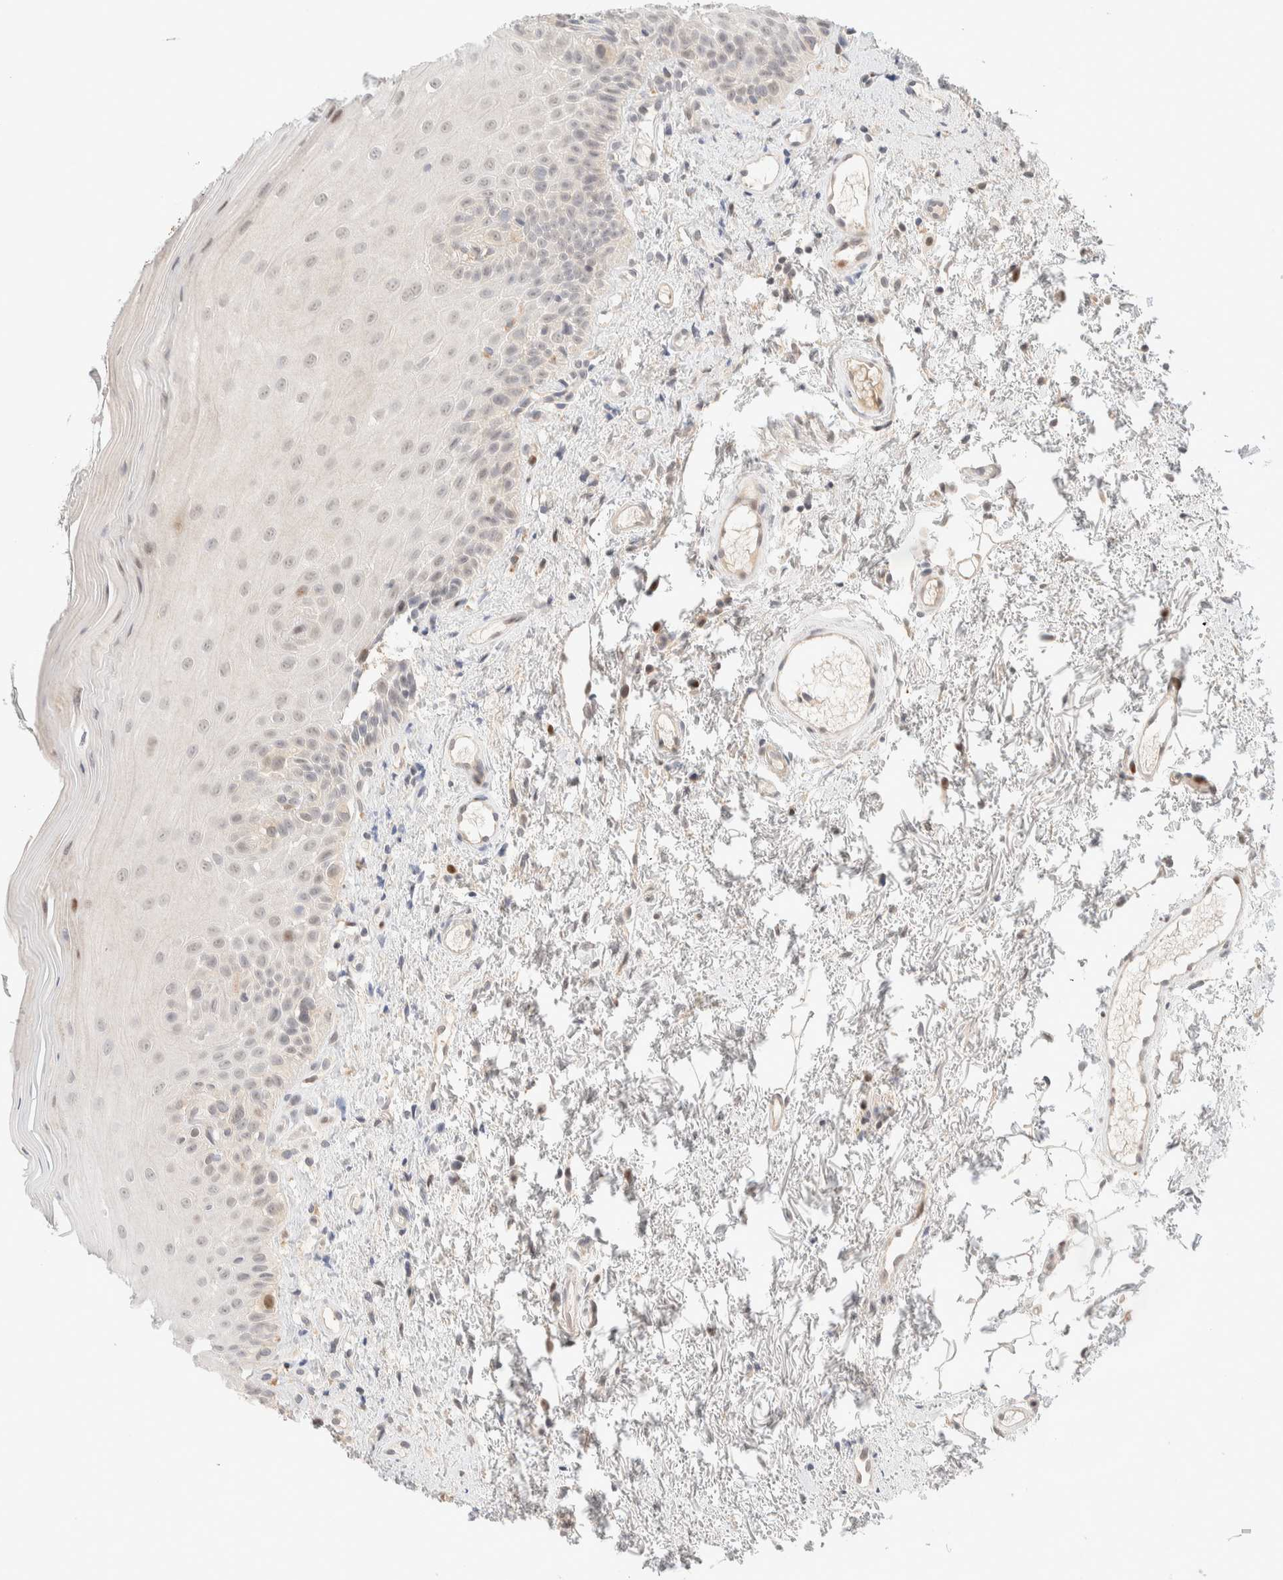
{"staining": {"intensity": "weak", "quantity": "<25%", "location": "nuclear"}, "tissue": "oral mucosa", "cell_type": "Squamous epithelial cells", "image_type": "normal", "snomed": [{"axis": "morphology", "description": "Normal tissue, NOS"}, {"axis": "topography", "description": "Oral tissue"}], "caption": "Squamous epithelial cells show no significant protein positivity in unremarkable oral mucosa. (Stains: DAB (3,3'-diaminobenzidine) IHC with hematoxylin counter stain, Microscopy: brightfield microscopy at high magnification).", "gene": "CHKA", "patient": {"sex": "male", "age": 66}}